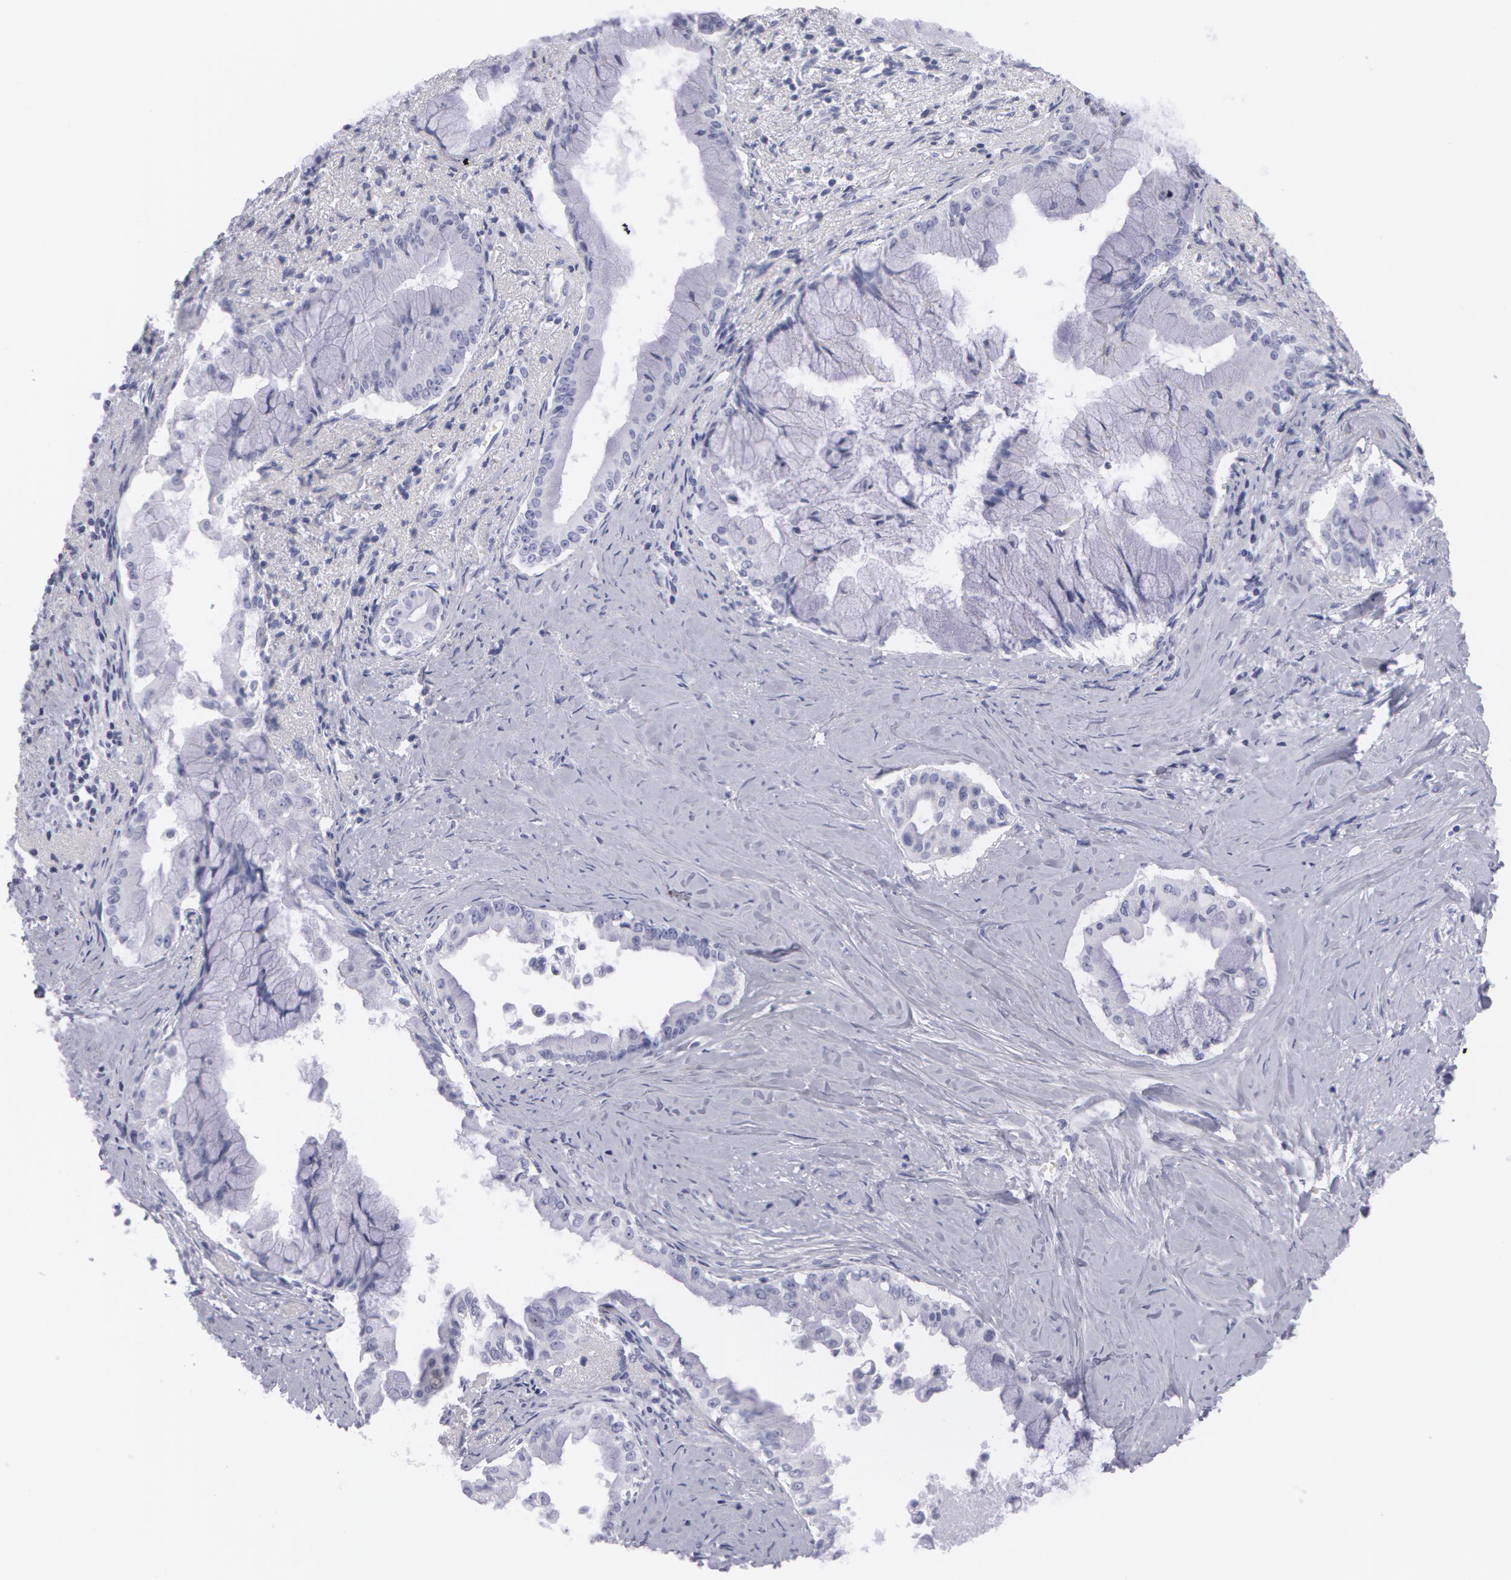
{"staining": {"intensity": "negative", "quantity": "none", "location": "none"}, "tissue": "pancreatic cancer", "cell_type": "Tumor cells", "image_type": "cancer", "snomed": [{"axis": "morphology", "description": "Adenocarcinoma, NOS"}, {"axis": "topography", "description": "Pancreas"}], "caption": "Micrograph shows no protein staining in tumor cells of pancreatic cancer tissue.", "gene": "AMACR", "patient": {"sex": "male", "age": 59}}